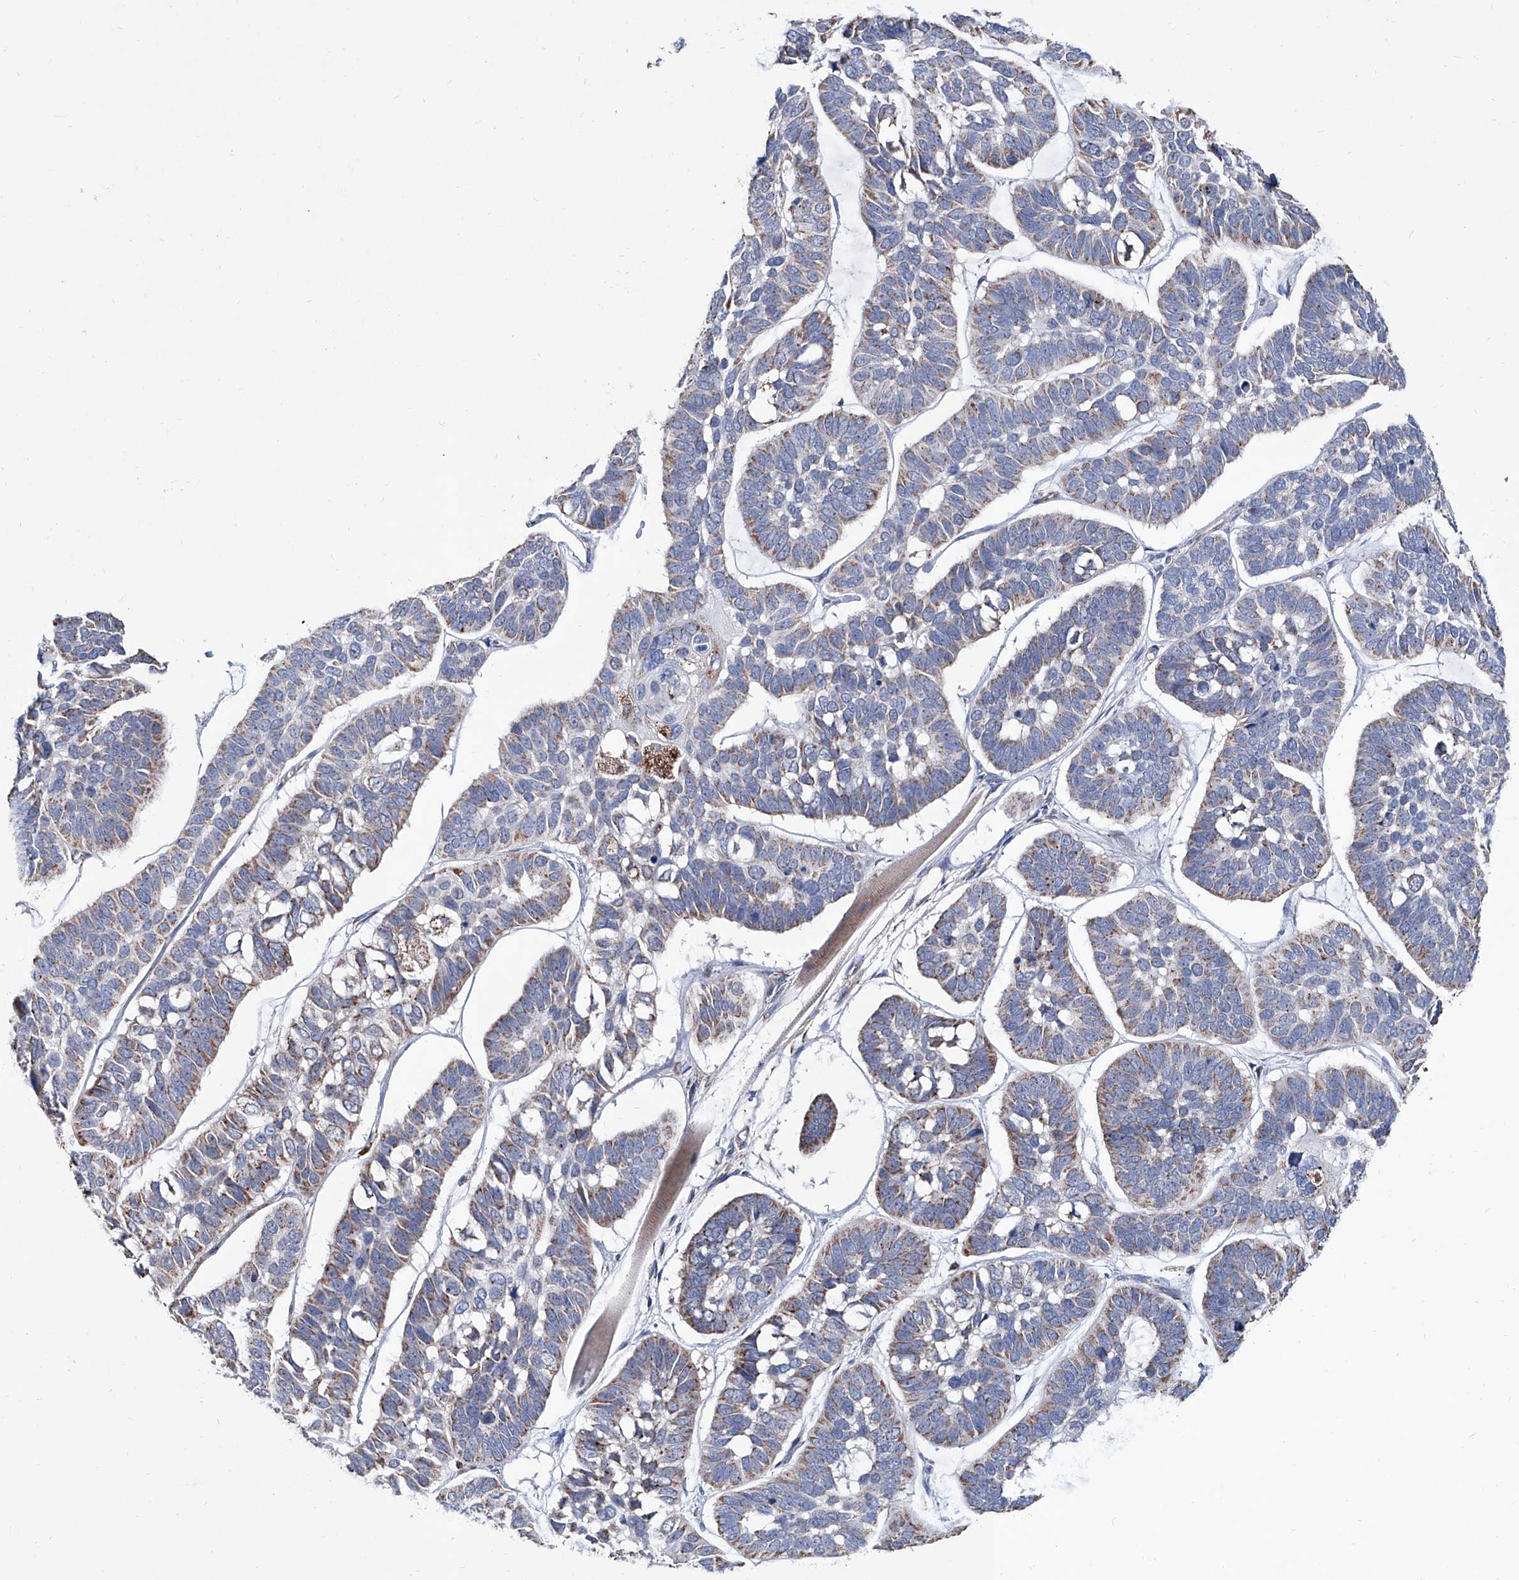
{"staining": {"intensity": "moderate", "quantity": ">75%", "location": "cytoplasmic/membranous"}, "tissue": "skin cancer", "cell_type": "Tumor cells", "image_type": "cancer", "snomed": [{"axis": "morphology", "description": "Basal cell carcinoma"}, {"axis": "topography", "description": "Skin"}], "caption": "Immunohistochemical staining of skin cancer displays medium levels of moderate cytoplasmic/membranous expression in approximately >75% of tumor cells.", "gene": "NHS", "patient": {"sex": "male", "age": 62}}